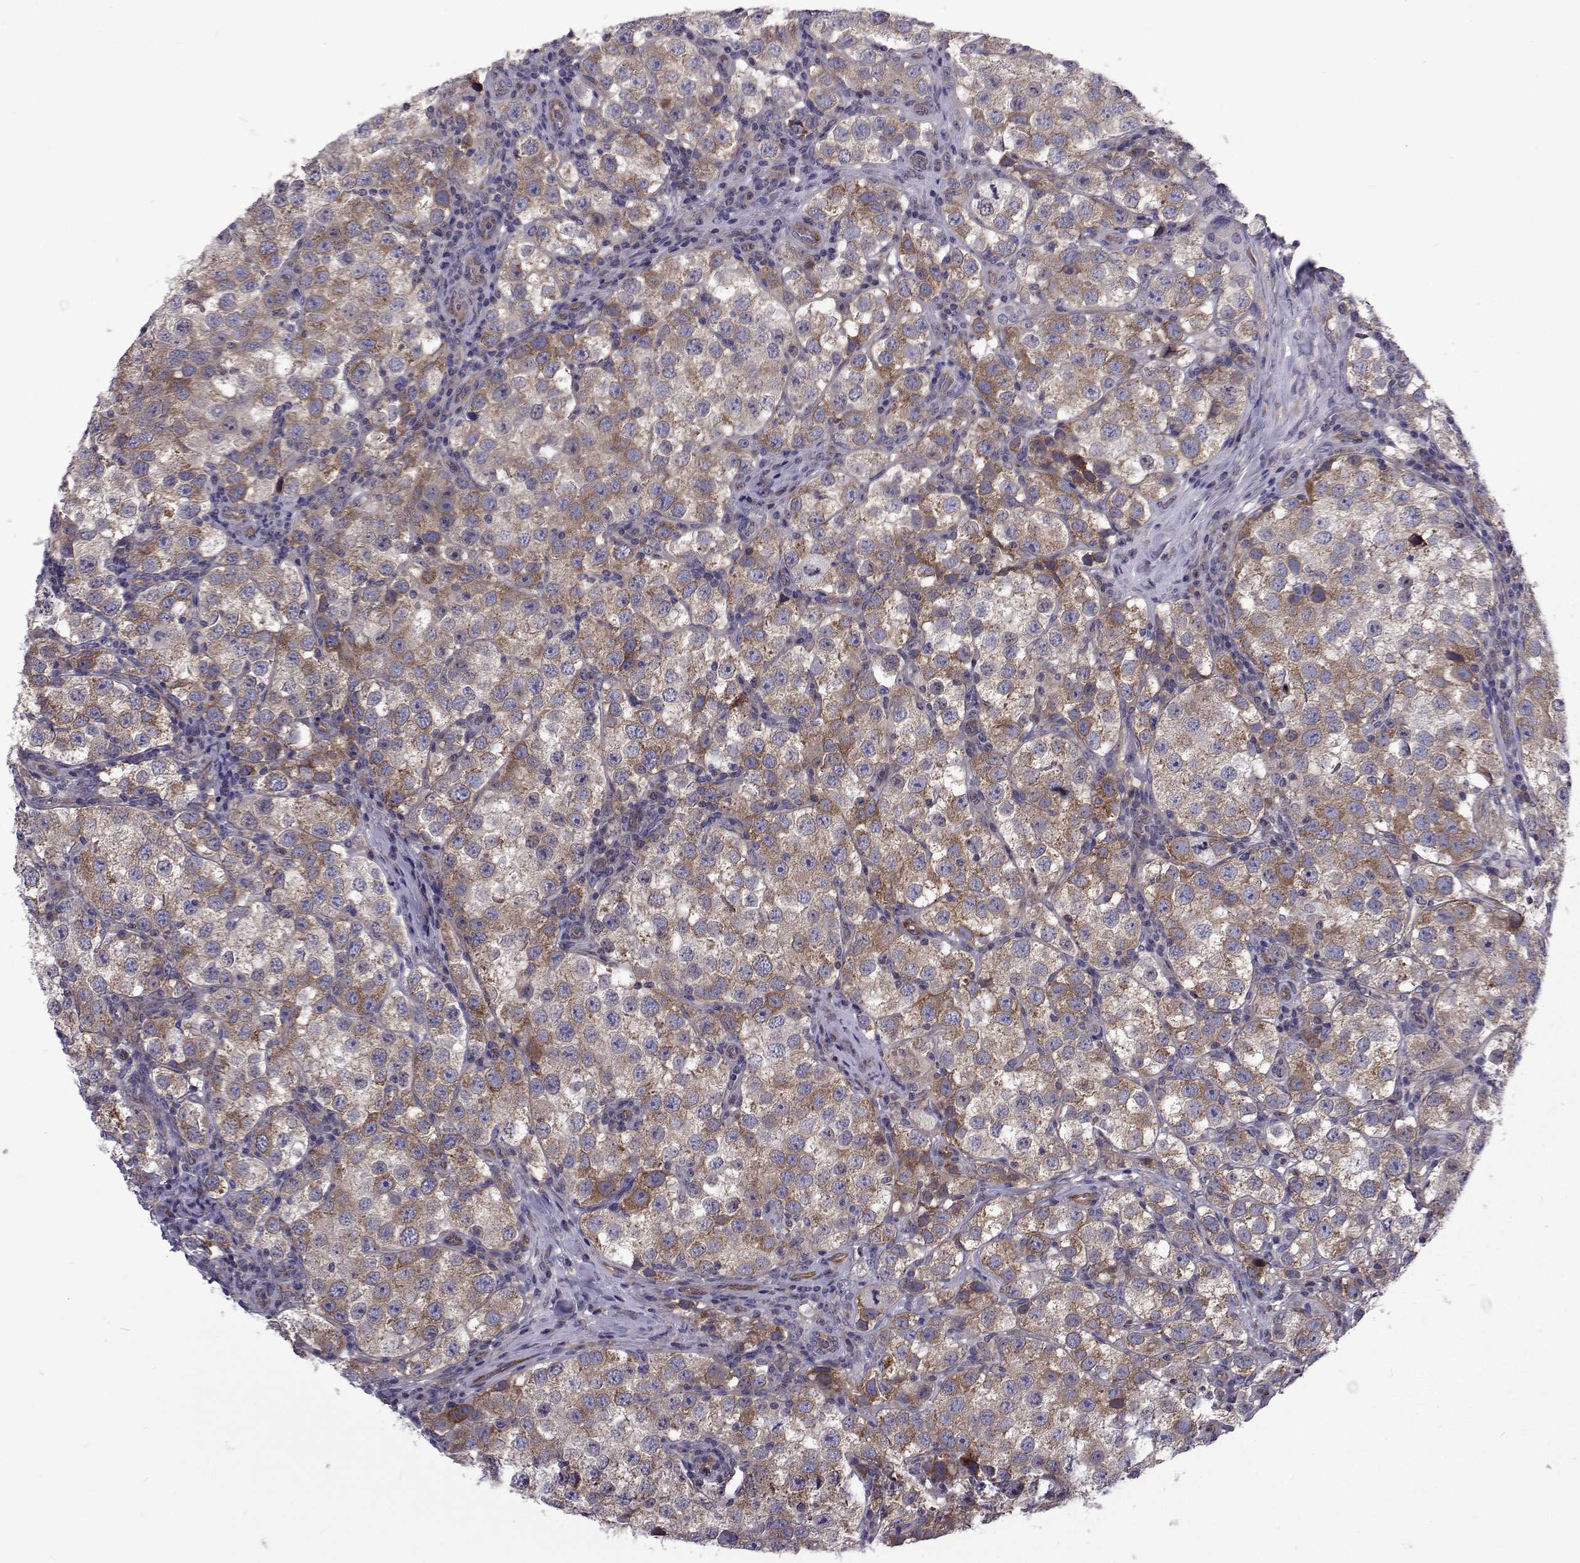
{"staining": {"intensity": "moderate", "quantity": "<25%", "location": "cytoplasmic/membranous"}, "tissue": "testis cancer", "cell_type": "Tumor cells", "image_type": "cancer", "snomed": [{"axis": "morphology", "description": "Seminoma, NOS"}, {"axis": "topography", "description": "Testis"}], "caption": "Immunohistochemistry micrograph of neoplastic tissue: human seminoma (testis) stained using immunohistochemistry shows low levels of moderate protein expression localized specifically in the cytoplasmic/membranous of tumor cells, appearing as a cytoplasmic/membranous brown color.", "gene": "TCF15", "patient": {"sex": "male", "age": 37}}